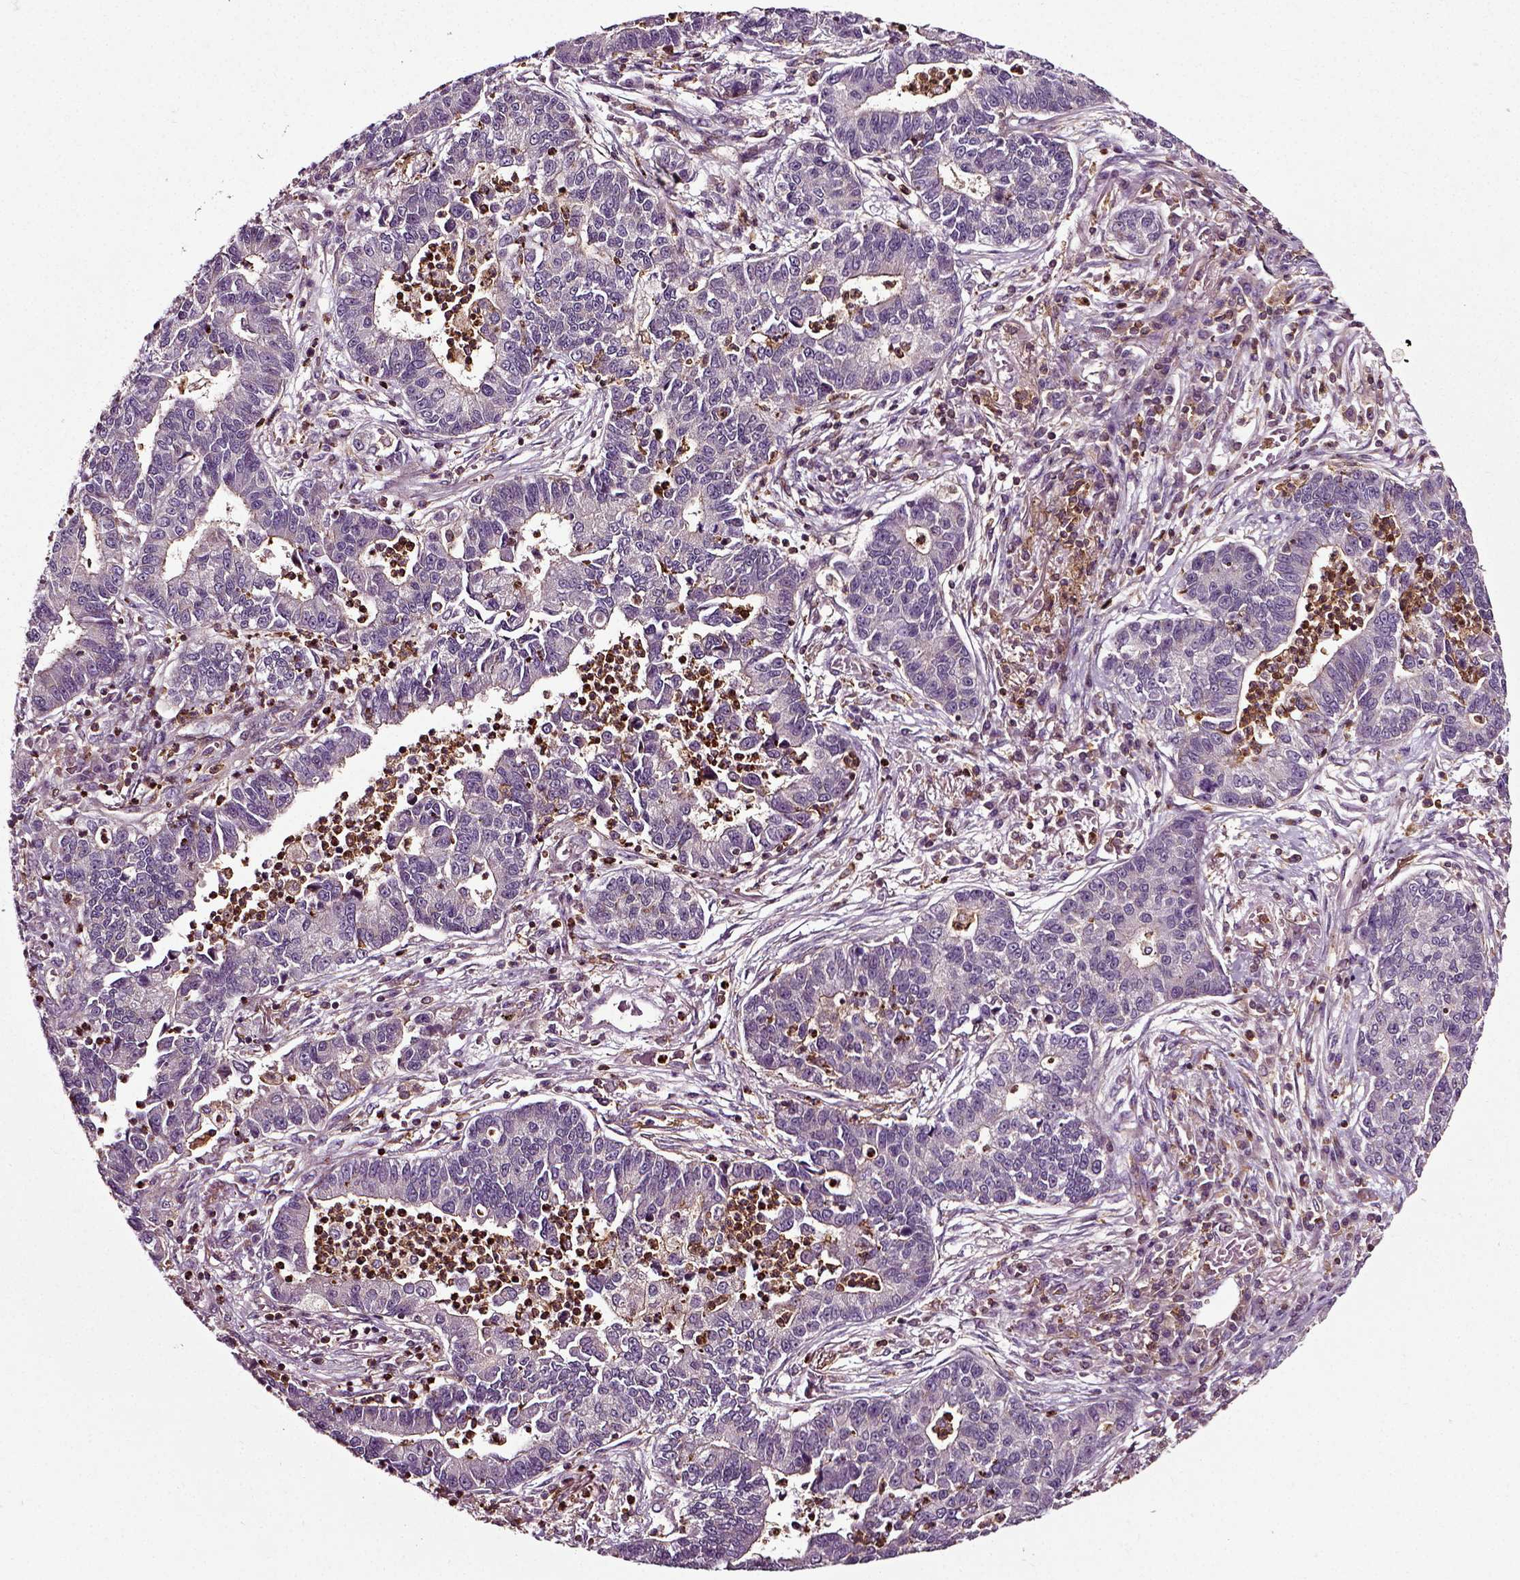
{"staining": {"intensity": "negative", "quantity": "none", "location": "none"}, "tissue": "lung cancer", "cell_type": "Tumor cells", "image_type": "cancer", "snomed": [{"axis": "morphology", "description": "Adenocarcinoma, NOS"}, {"axis": "topography", "description": "Lung"}], "caption": "Immunohistochemistry of human adenocarcinoma (lung) shows no expression in tumor cells.", "gene": "RHOF", "patient": {"sex": "female", "age": 57}}